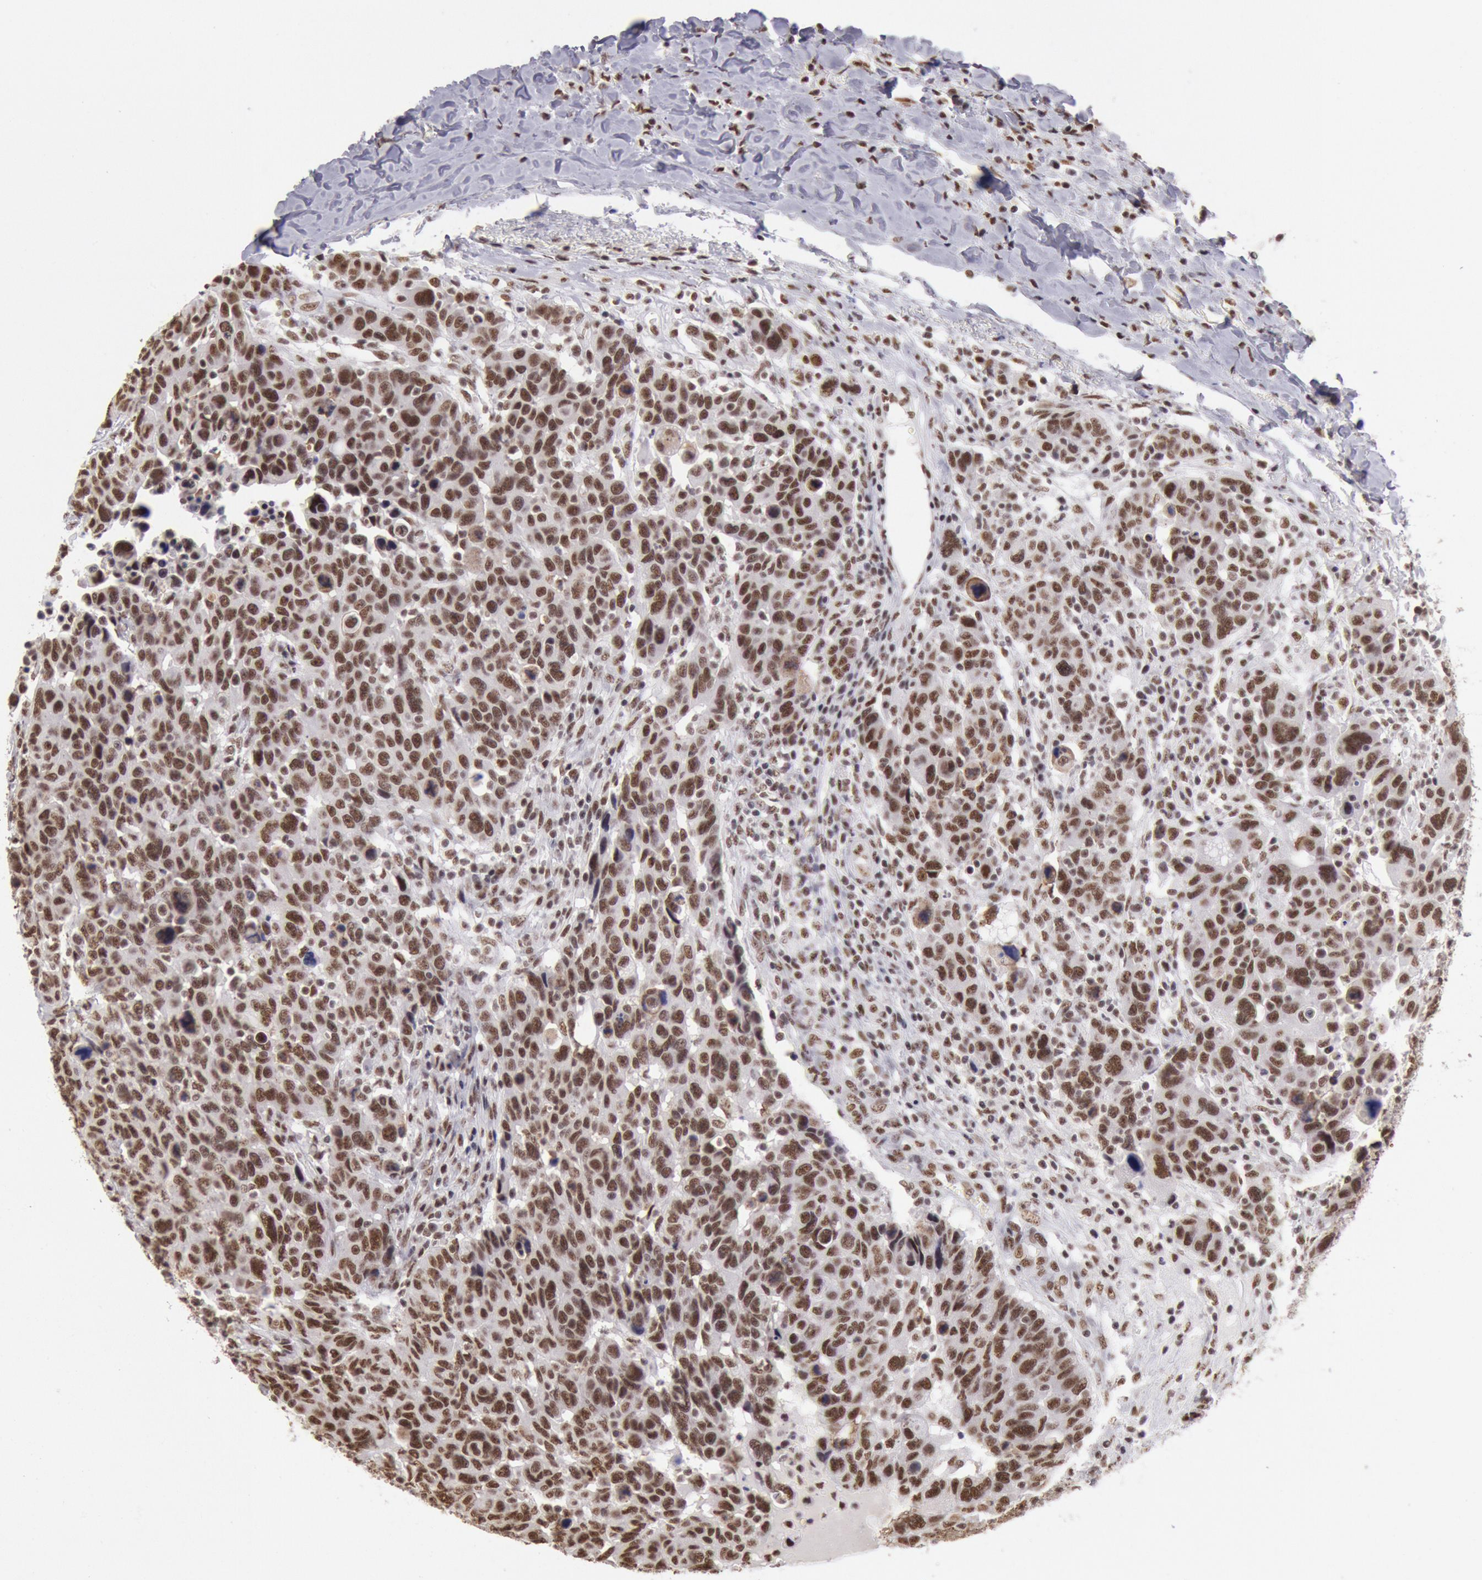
{"staining": {"intensity": "strong", "quantity": ">75%", "location": "nuclear"}, "tissue": "breast cancer", "cell_type": "Tumor cells", "image_type": "cancer", "snomed": [{"axis": "morphology", "description": "Duct carcinoma"}, {"axis": "topography", "description": "Breast"}], "caption": "Breast cancer stained for a protein (brown) exhibits strong nuclear positive staining in approximately >75% of tumor cells.", "gene": "SNRPD3", "patient": {"sex": "female", "age": 37}}